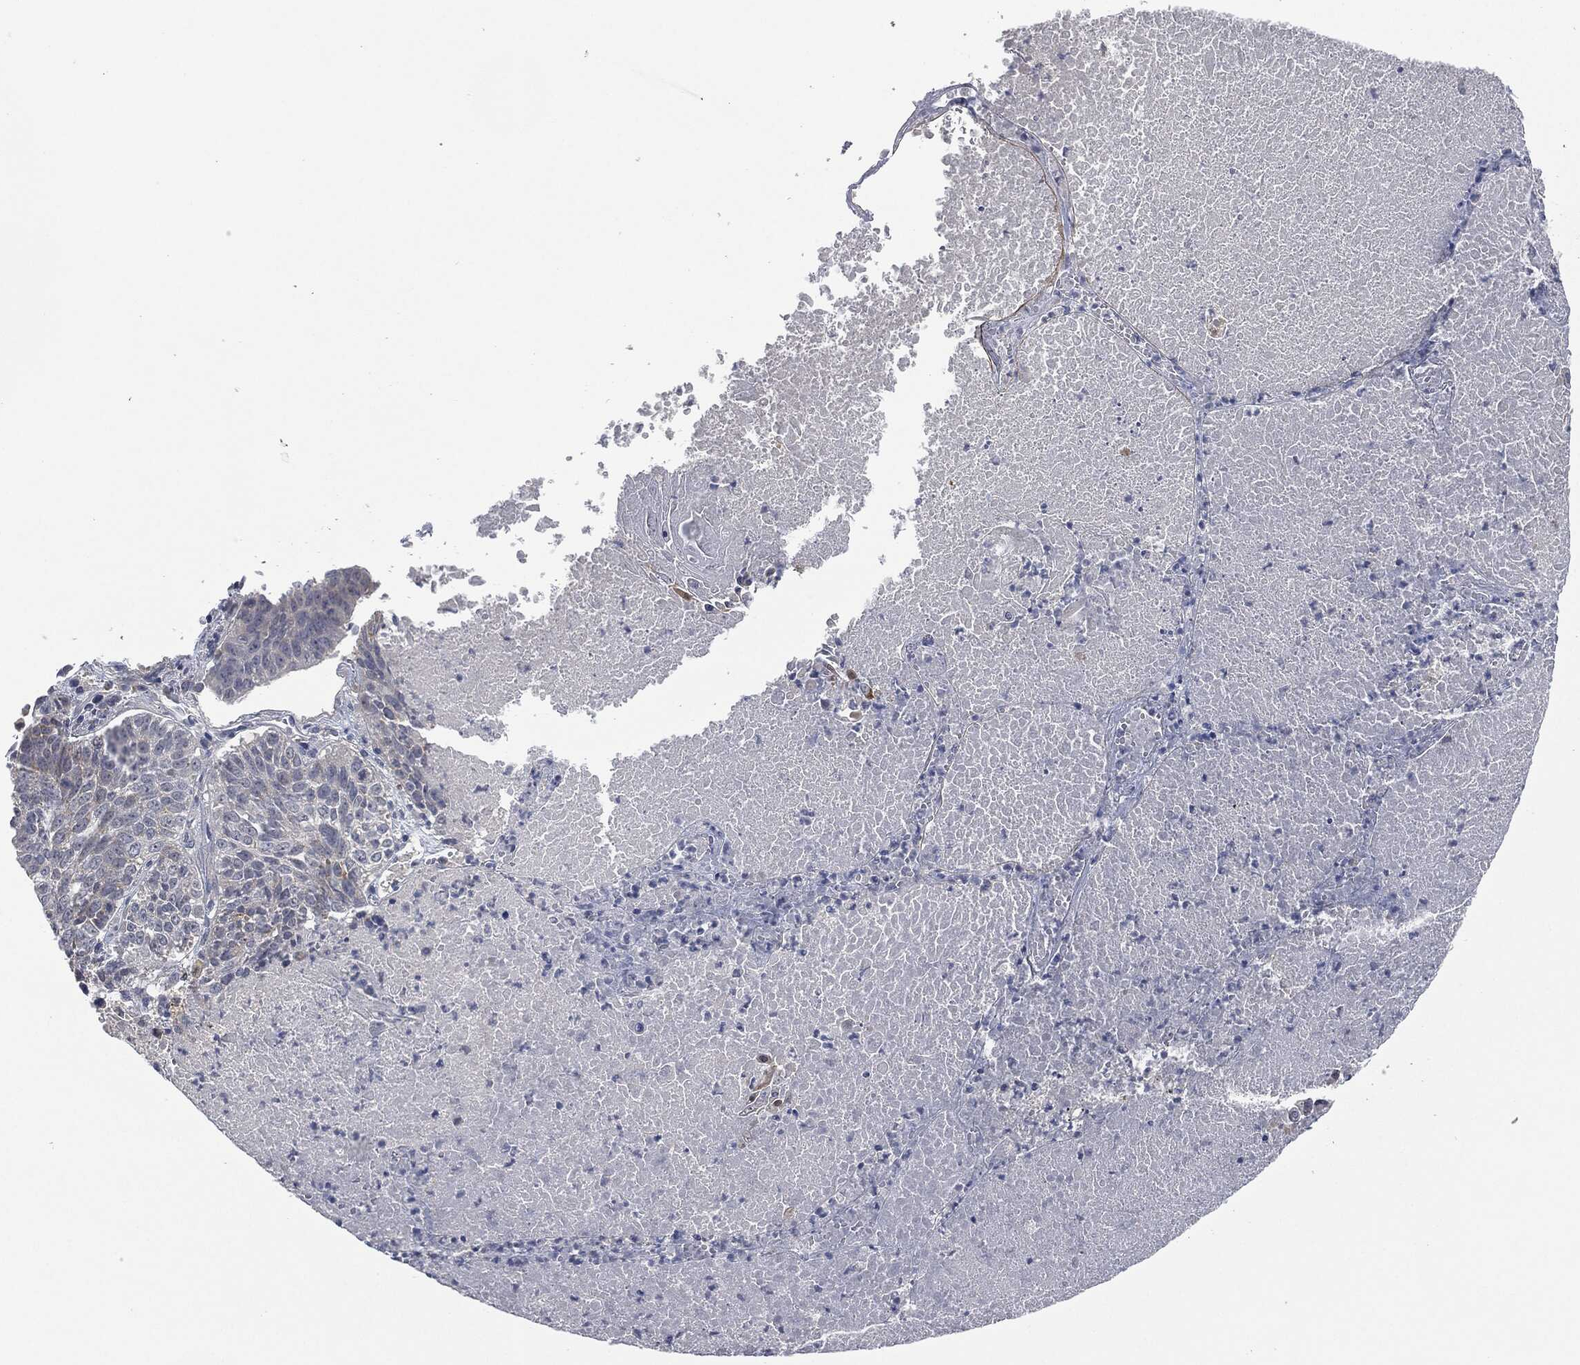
{"staining": {"intensity": "negative", "quantity": "none", "location": "none"}, "tissue": "lung cancer", "cell_type": "Tumor cells", "image_type": "cancer", "snomed": [{"axis": "morphology", "description": "Squamous cell carcinoma, NOS"}, {"axis": "topography", "description": "Lung"}], "caption": "Immunohistochemical staining of lung cancer (squamous cell carcinoma) reveals no significant staining in tumor cells. Brightfield microscopy of immunohistochemistry stained with DAB (3,3'-diaminobenzidine) (brown) and hematoxylin (blue), captured at high magnification.", "gene": "IL1RN", "patient": {"sex": "male", "age": 64}}